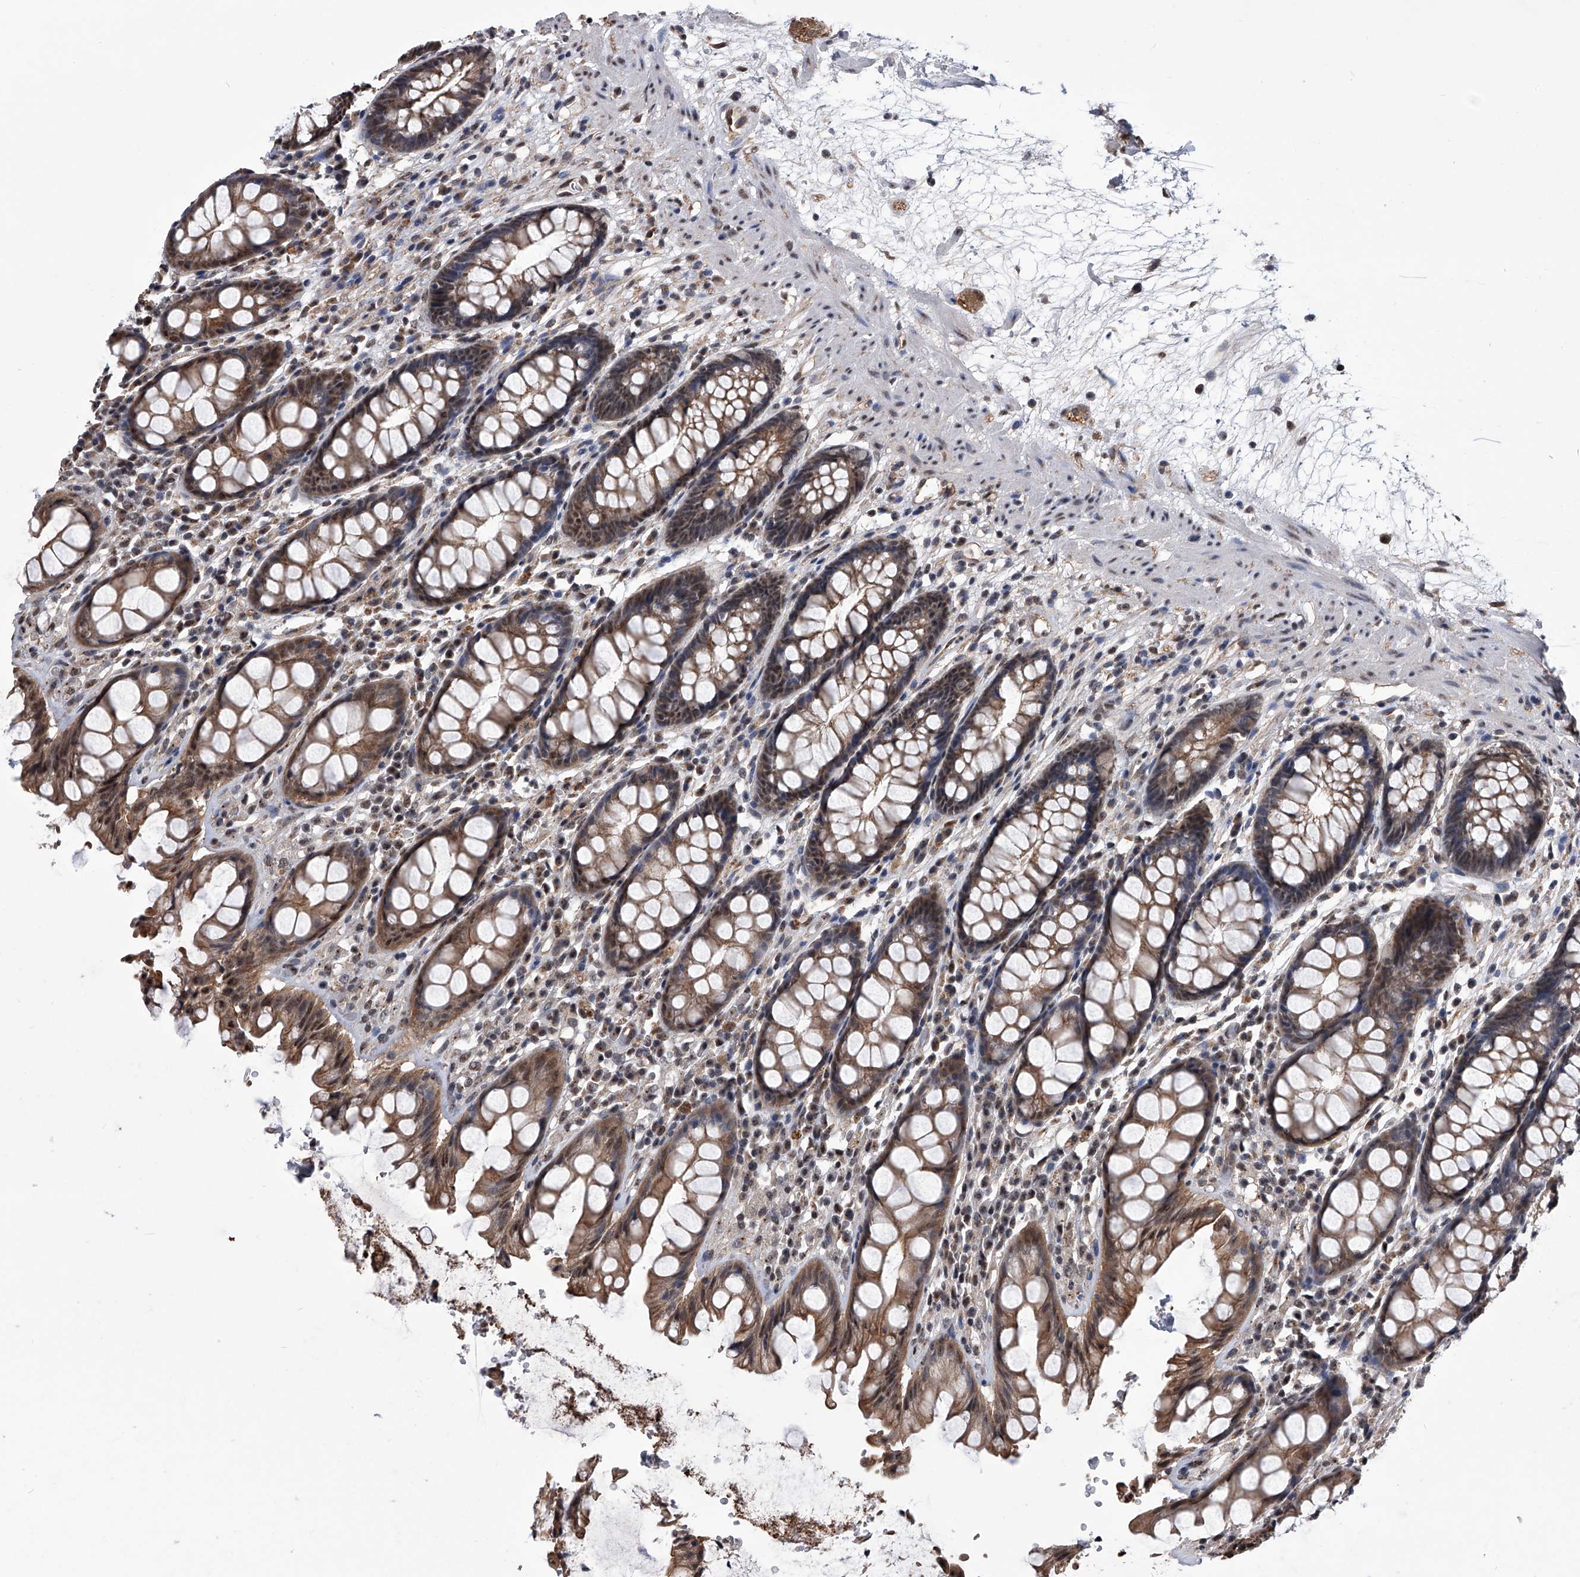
{"staining": {"intensity": "moderate", "quantity": ">75%", "location": "cytoplasmic/membranous,nuclear"}, "tissue": "rectum", "cell_type": "Glandular cells", "image_type": "normal", "snomed": [{"axis": "morphology", "description": "Normal tissue, NOS"}, {"axis": "topography", "description": "Rectum"}], "caption": "Approximately >75% of glandular cells in unremarkable rectum reveal moderate cytoplasmic/membranous,nuclear protein positivity as visualized by brown immunohistochemical staining.", "gene": "ZNF76", "patient": {"sex": "male", "age": 64}}